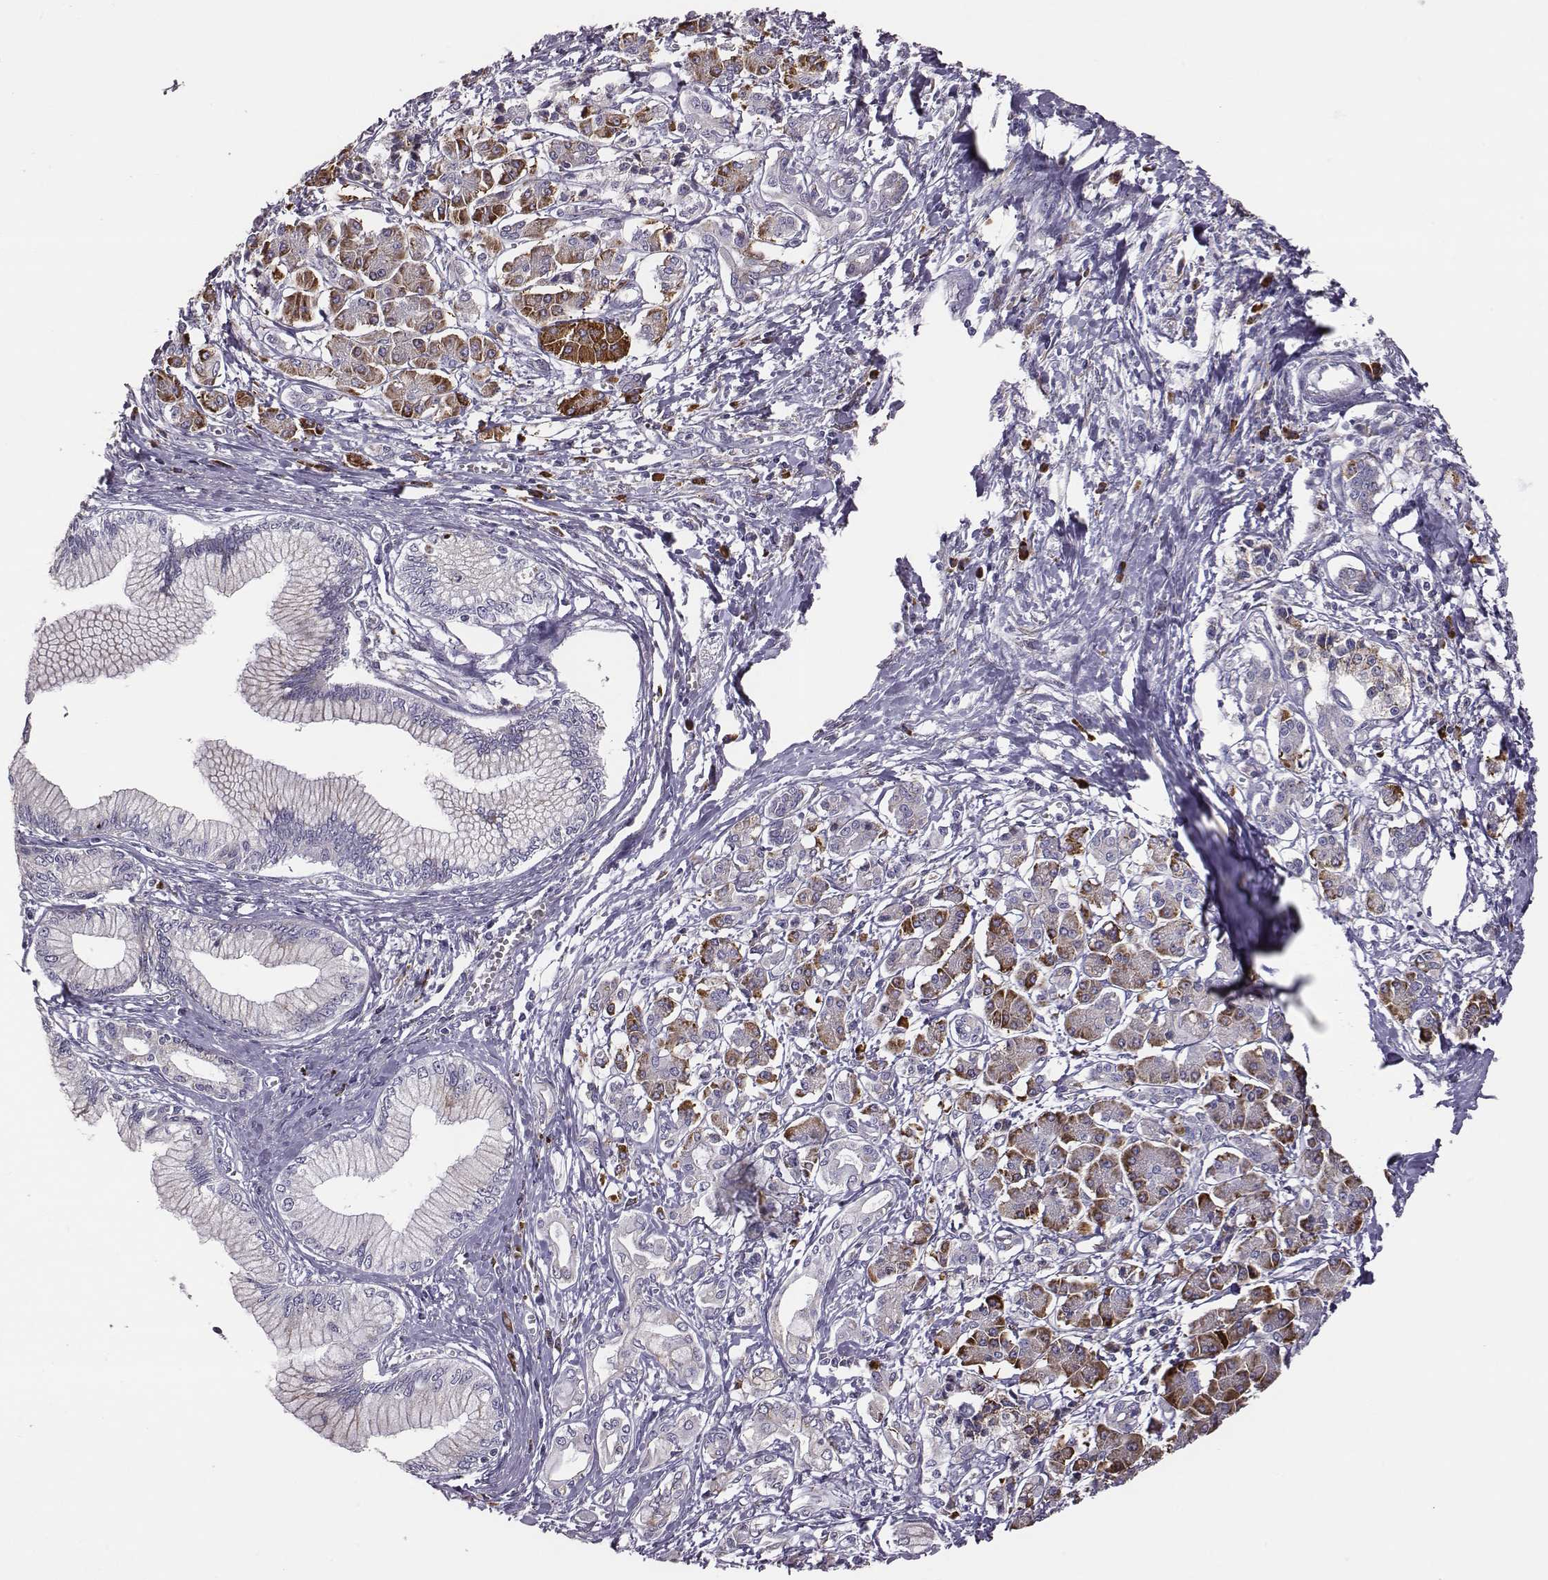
{"staining": {"intensity": "negative", "quantity": "none", "location": "none"}, "tissue": "pancreatic cancer", "cell_type": "Tumor cells", "image_type": "cancer", "snomed": [{"axis": "morphology", "description": "Adenocarcinoma, NOS"}, {"axis": "topography", "description": "Pancreas"}], "caption": "An image of human pancreatic cancer (adenocarcinoma) is negative for staining in tumor cells.", "gene": "SELENOI", "patient": {"sex": "female", "age": 68}}